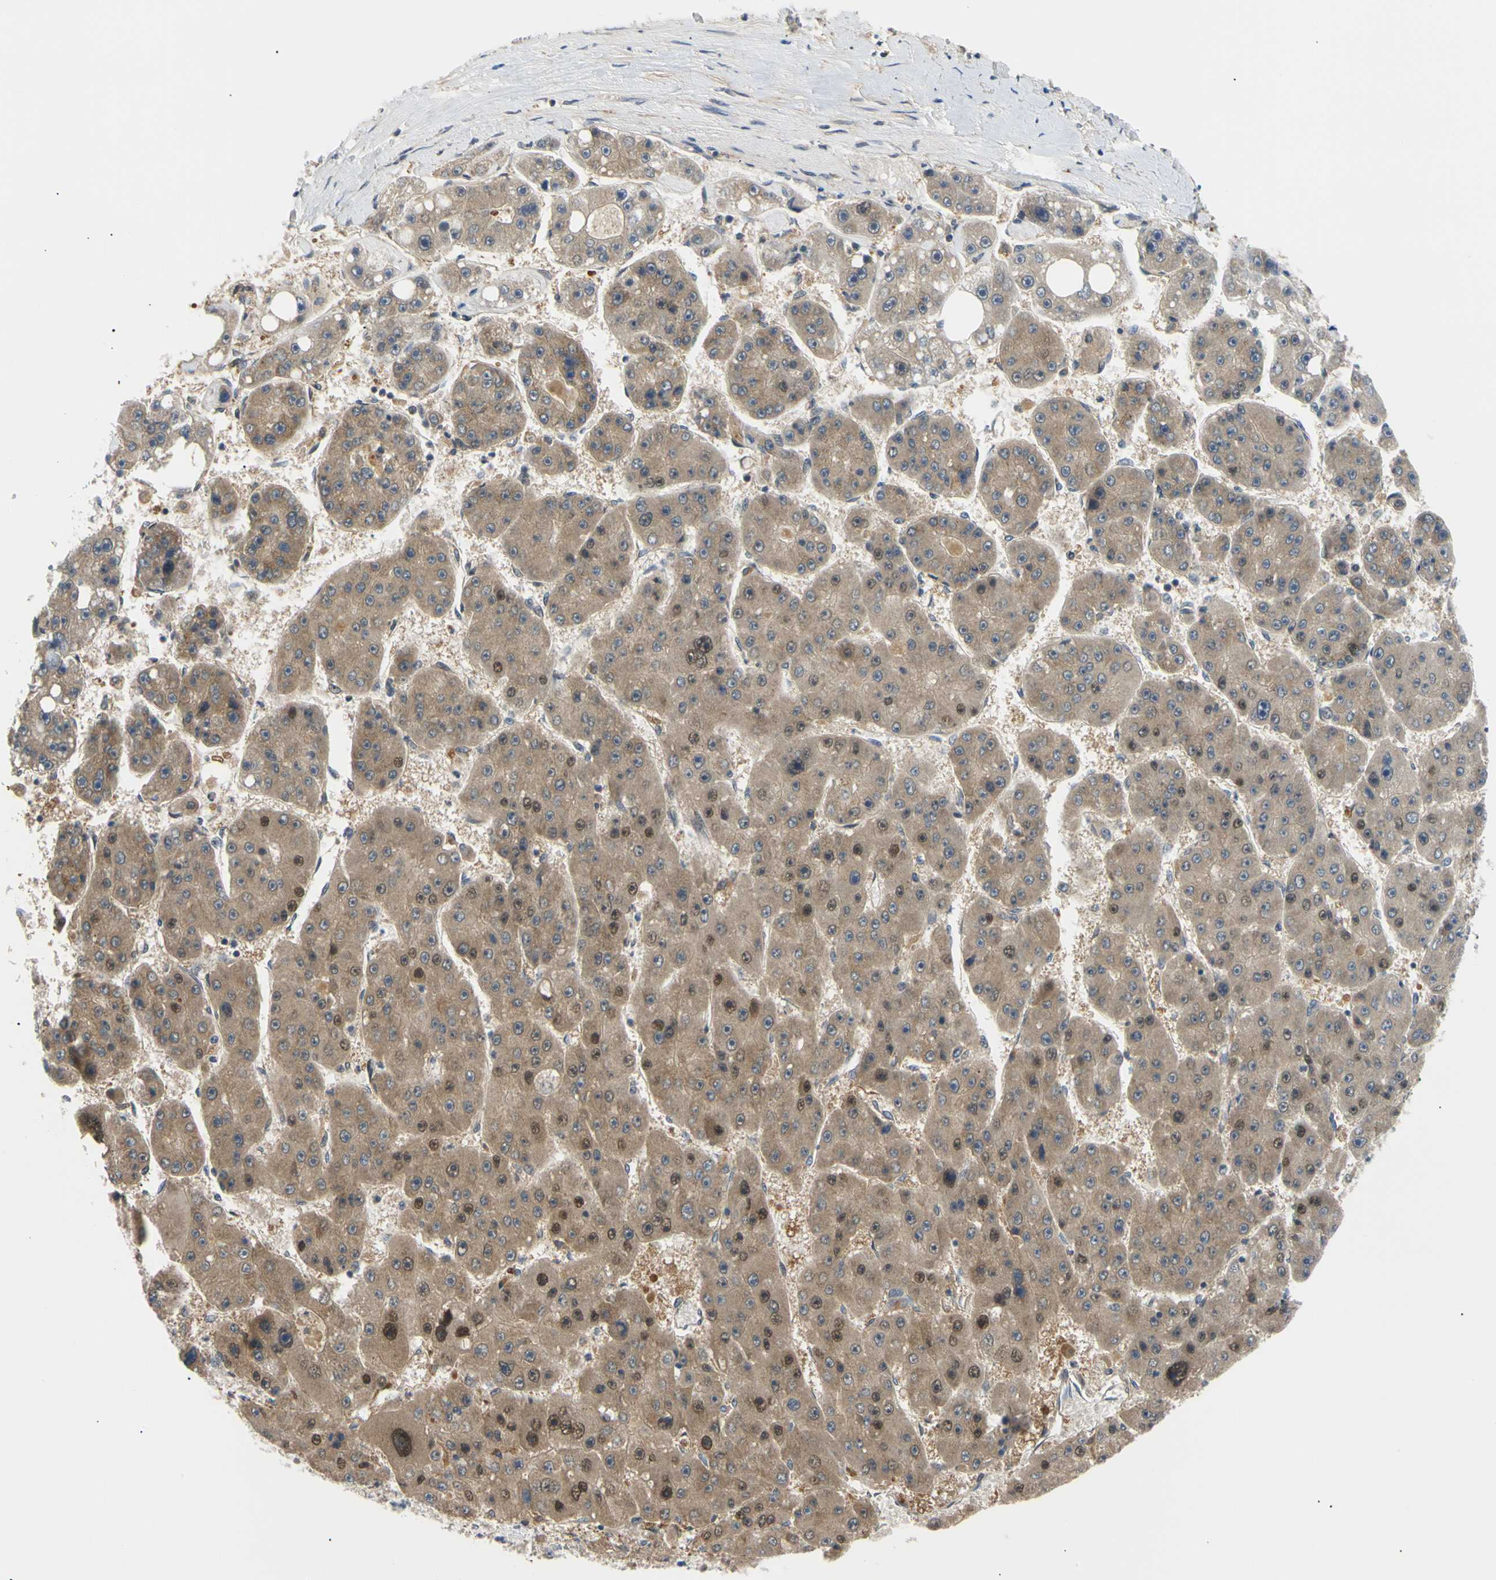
{"staining": {"intensity": "moderate", "quantity": ">75%", "location": "cytoplasmic/membranous,nuclear"}, "tissue": "liver cancer", "cell_type": "Tumor cells", "image_type": "cancer", "snomed": [{"axis": "morphology", "description": "Carcinoma, Hepatocellular, NOS"}, {"axis": "topography", "description": "Liver"}], "caption": "Protein staining of liver cancer (hepatocellular carcinoma) tissue shows moderate cytoplasmic/membranous and nuclear positivity in about >75% of tumor cells.", "gene": "SEC23B", "patient": {"sex": "female", "age": 61}}